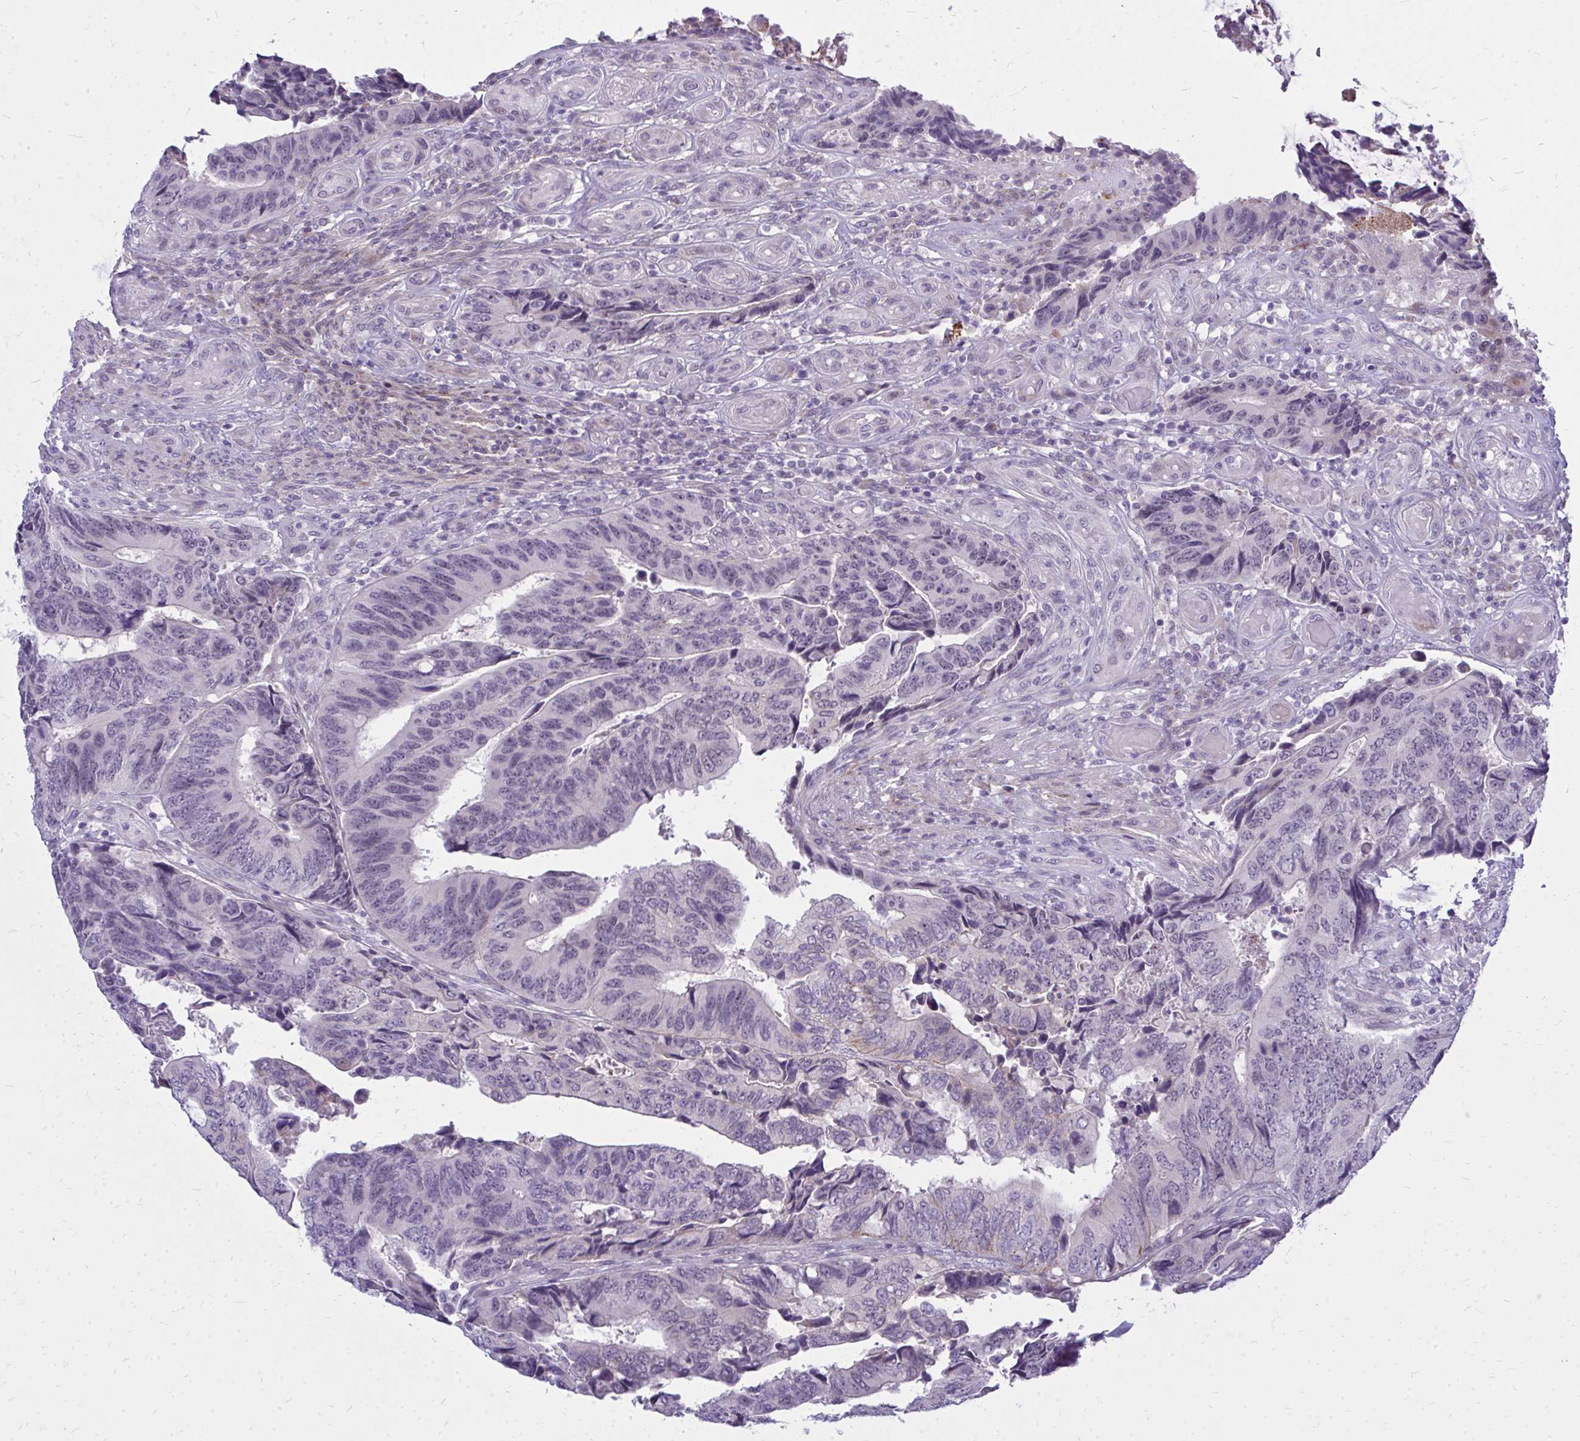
{"staining": {"intensity": "negative", "quantity": "none", "location": "none"}, "tissue": "colorectal cancer", "cell_type": "Tumor cells", "image_type": "cancer", "snomed": [{"axis": "morphology", "description": "Adenocarcinoma, NOS"}, {"axis": "topography", "description": "Colon"}], "caption": "The IHC micrograph has no significant staining in tumor cells of colorectal cancer tissue.", "gene": "ZSCAN25", "patient": {"sex": "male", "age": 87}}